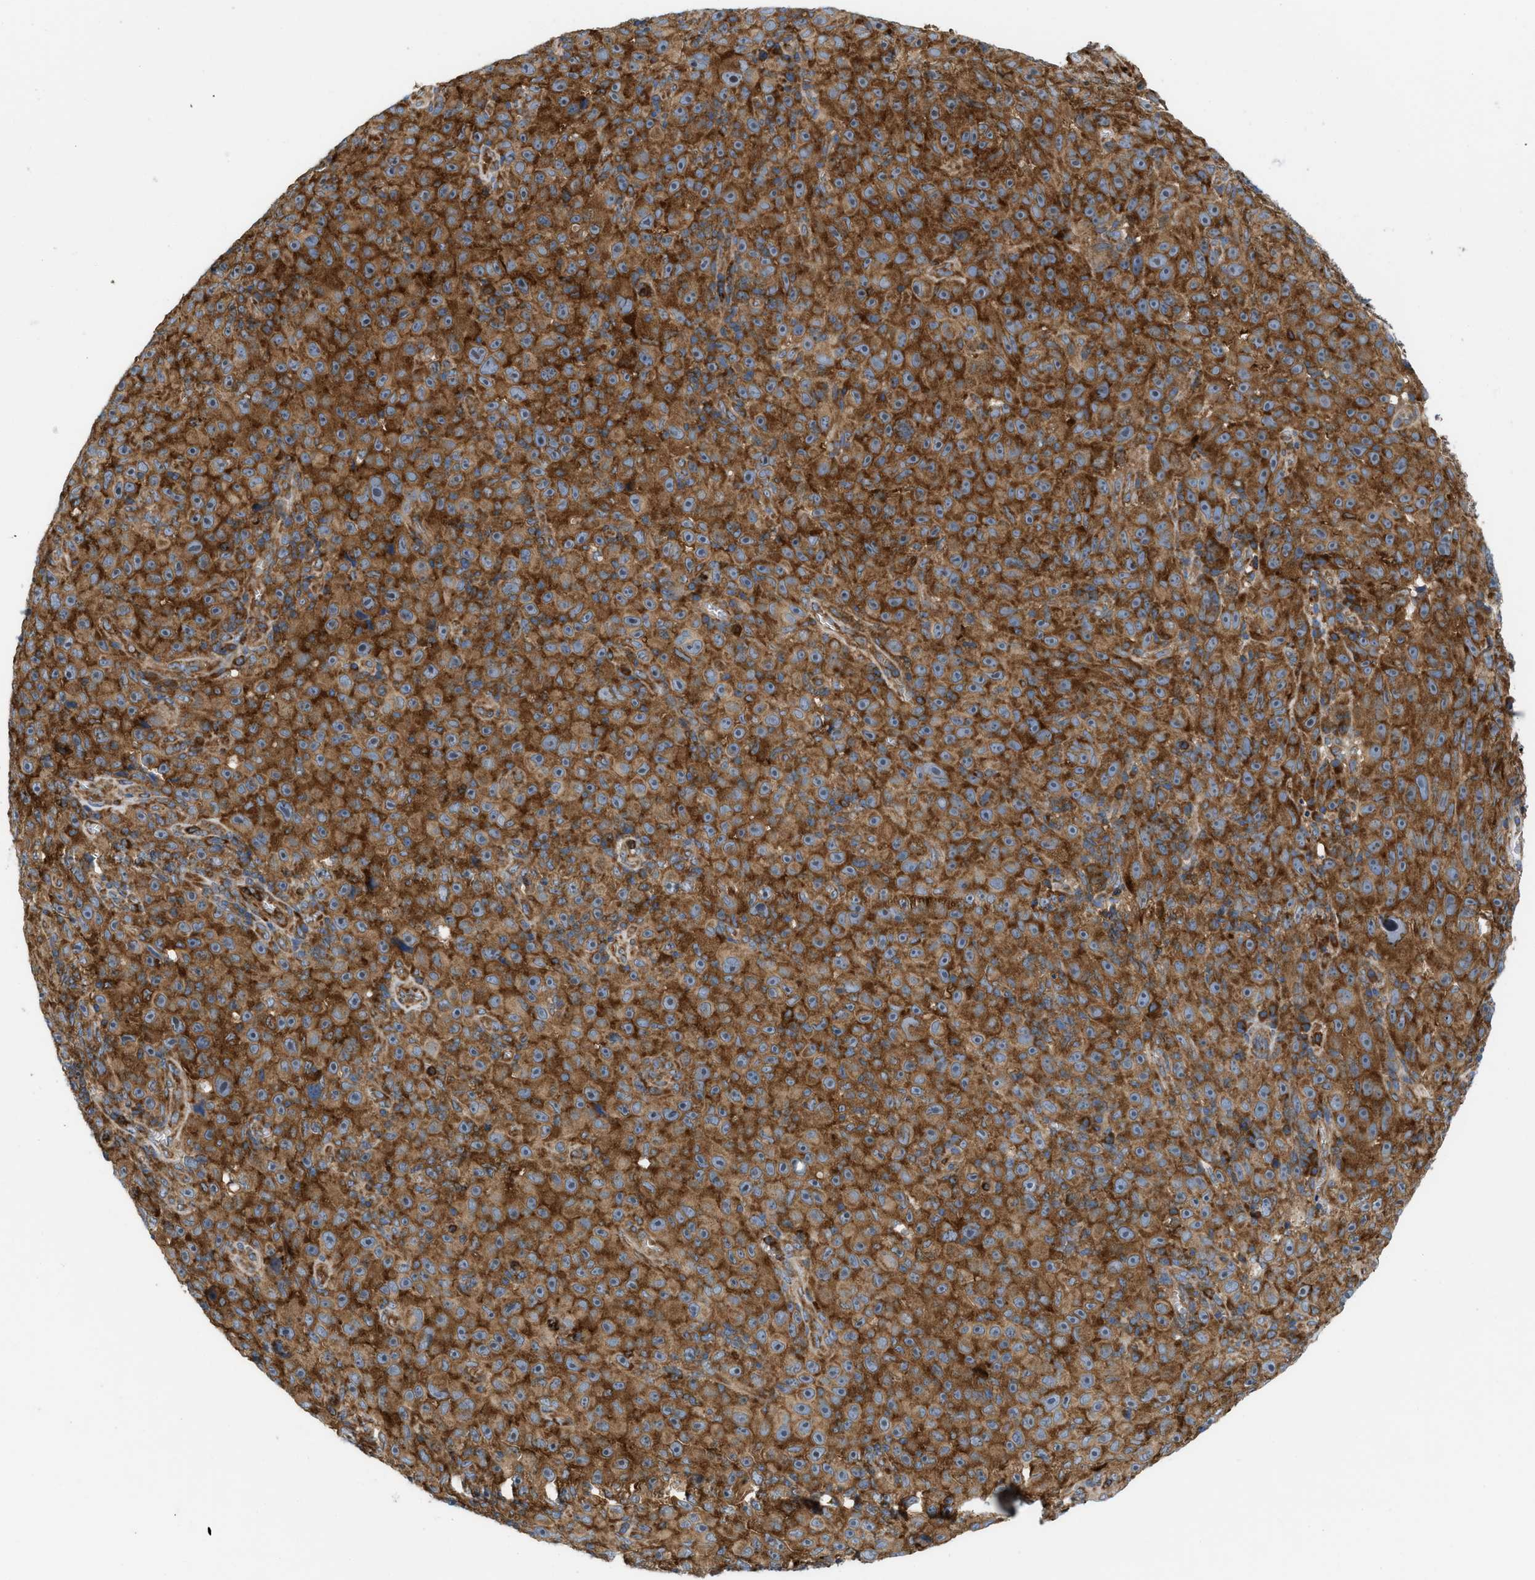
{"staining": {"intensity": "strong", "quantity": ">75%", "location": "cytoplasmic/membranous"}, "tissue": "melanoma", "cell_type": "Tumor cells", "image_type": "cancer", "snomed": [{"axis": "morphology", "description": "Malignant melanoma, NOS"}, {"axis": "topography", "description": "Skin"}], "caption": "A photomicrograph of melanoma stained for a protein reveals strong cytoplasmic/membranous brown staining in tumor cells.", "gene": "GPAT4", "patient": {"sex": "female", "age": 82}}